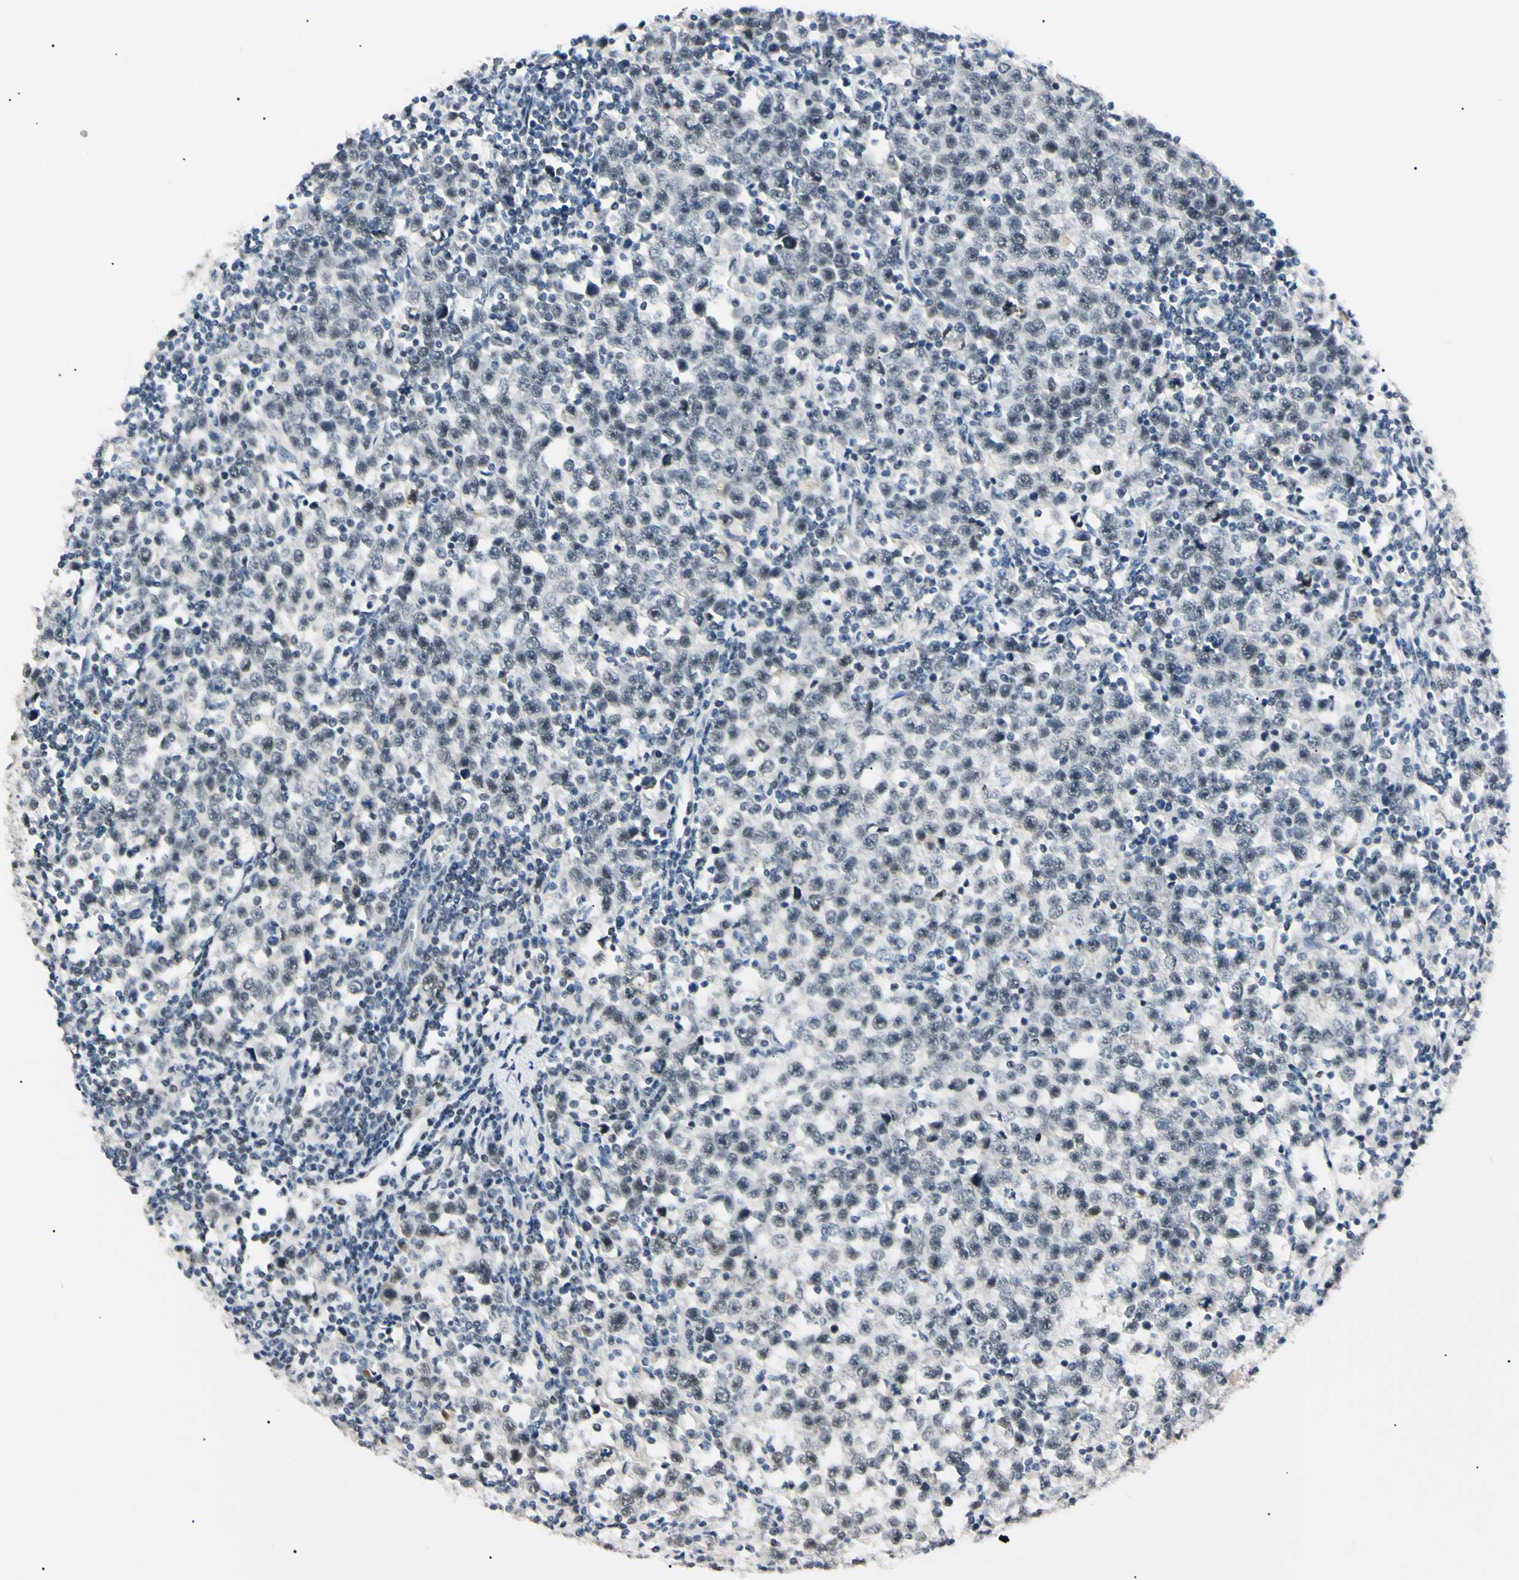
{"staining": {"intensity": "moderate", "quantity": "<25%", "location": "nuclear"}, "tissue": "testis cancer", "cell_type": "Tumor cells", "image_type": "cancer", "snomed": [{"axis": "morphology", "description": "Seminoma, NOS"}, {"axis": "topography", "description": "Testis"}], "caption": "This is a histology image of IHC staining of seminoma (testis), which shows moderate staining in the nuclear of tumor cells.", "gene": "ZNF134", "patient": {"sex": "male", "age": 43}}